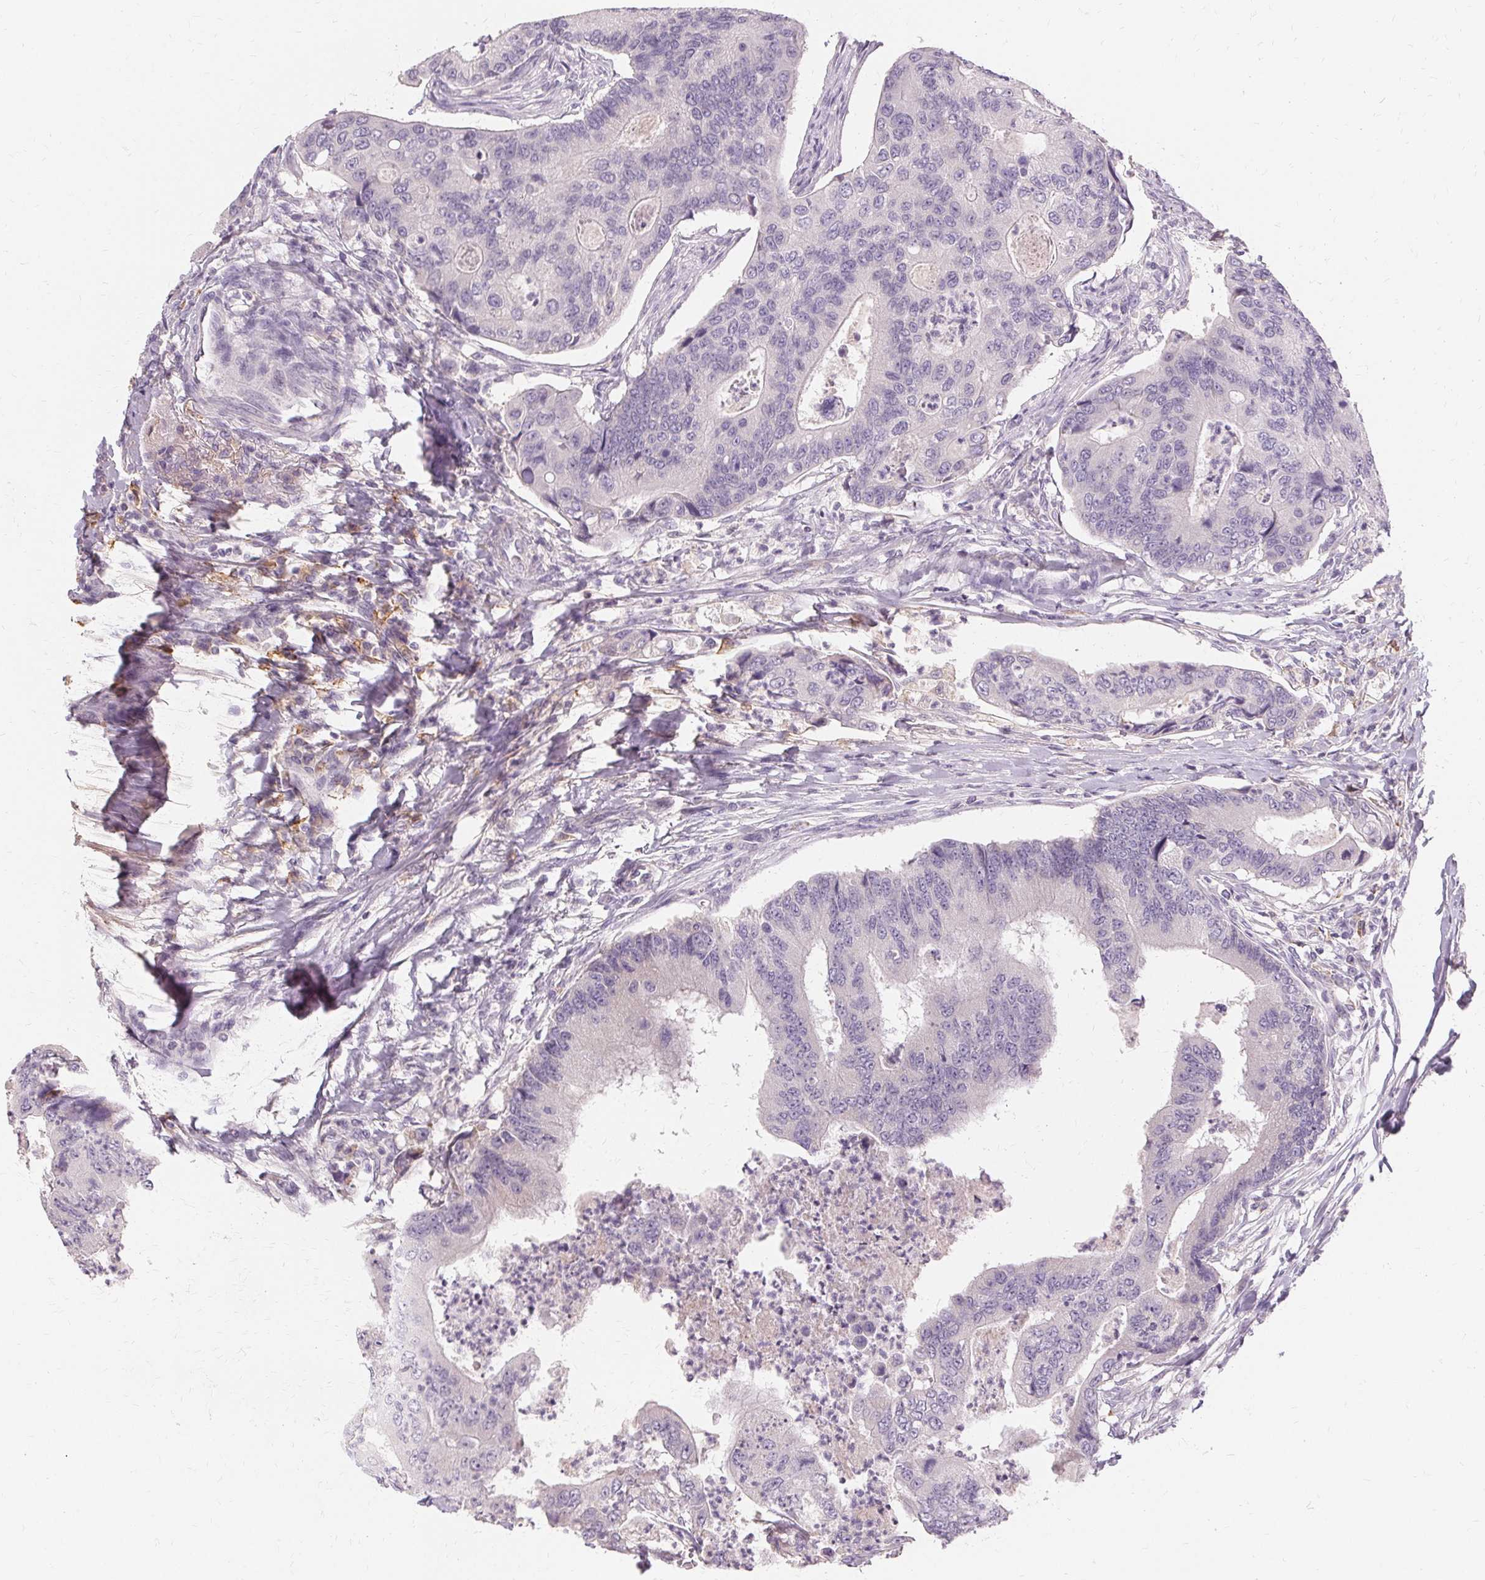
{"staining": {"intensity": "negative", "quantity": "none", "location": "none"}, "tissue": "colorectal cancer", "cell_type": "Tumor cells", "image_type": "cancer", "snomed": [{"axis": "morphology", "description": "Adenocarcinoma, NOS"}, {"axis": "topography", "description": "Colon"}], "caption": "The photomicrograph reveals no significant positivity in tumor cells of colorectal cancer (adenocarcinoma).", "gene": "IFNGR1", "patient": {"sex": "female", "age": 67}}